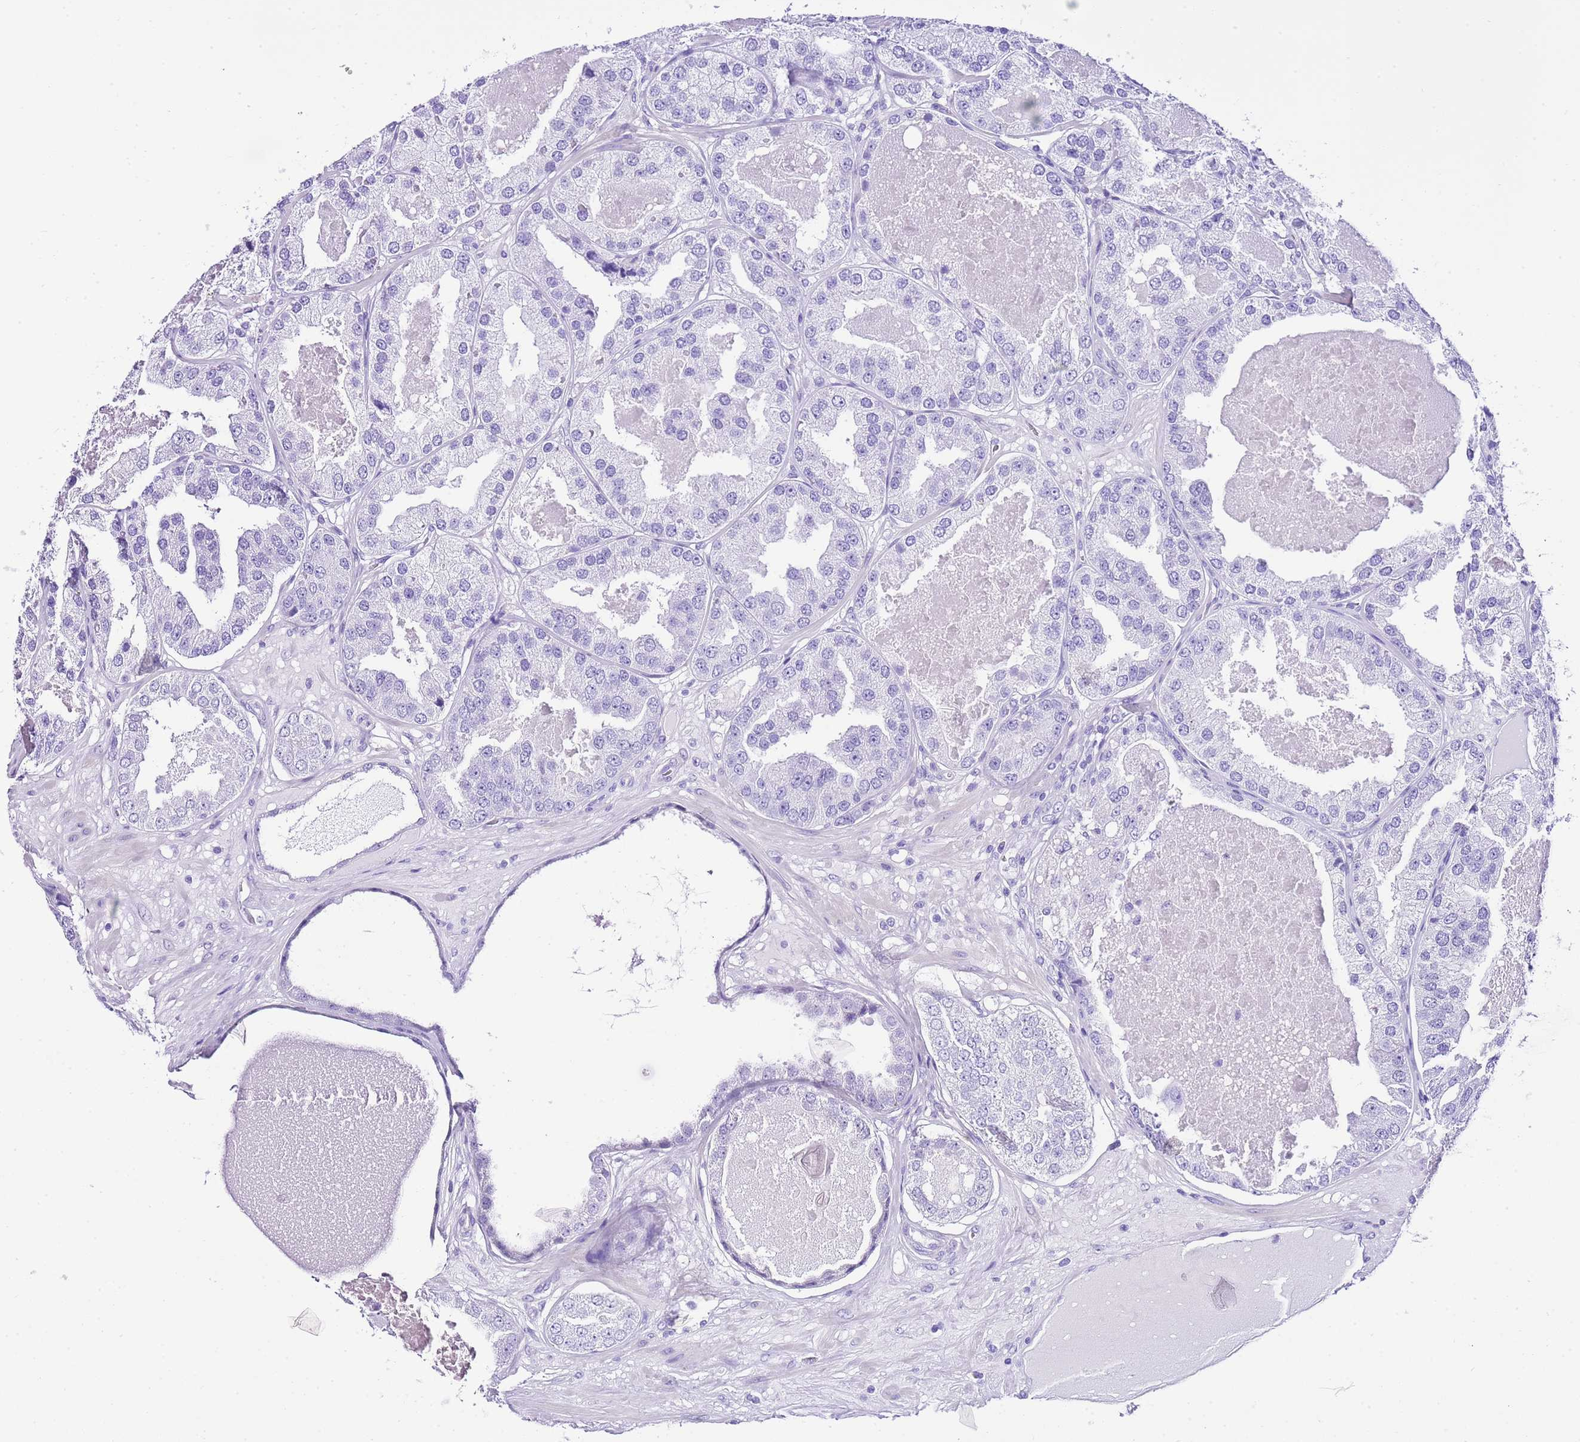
{"staining": {"intensity": "negative", "quantity": "none", "location": "none"}, "tissue": "prostate cancer", "cell_type": "Tumor cells", "image_type": "cancer", "snomed": [{"axis": "morphology", "description": "Adenocarcinoma, High grade"}, {"axis": "topography", "description": "Prostate"}], "caption": "An image of human prostate cancer is negative for staining in tumor cells.", "gene": "KCNC1", "patient": {"sex": "male", "age": 63}}